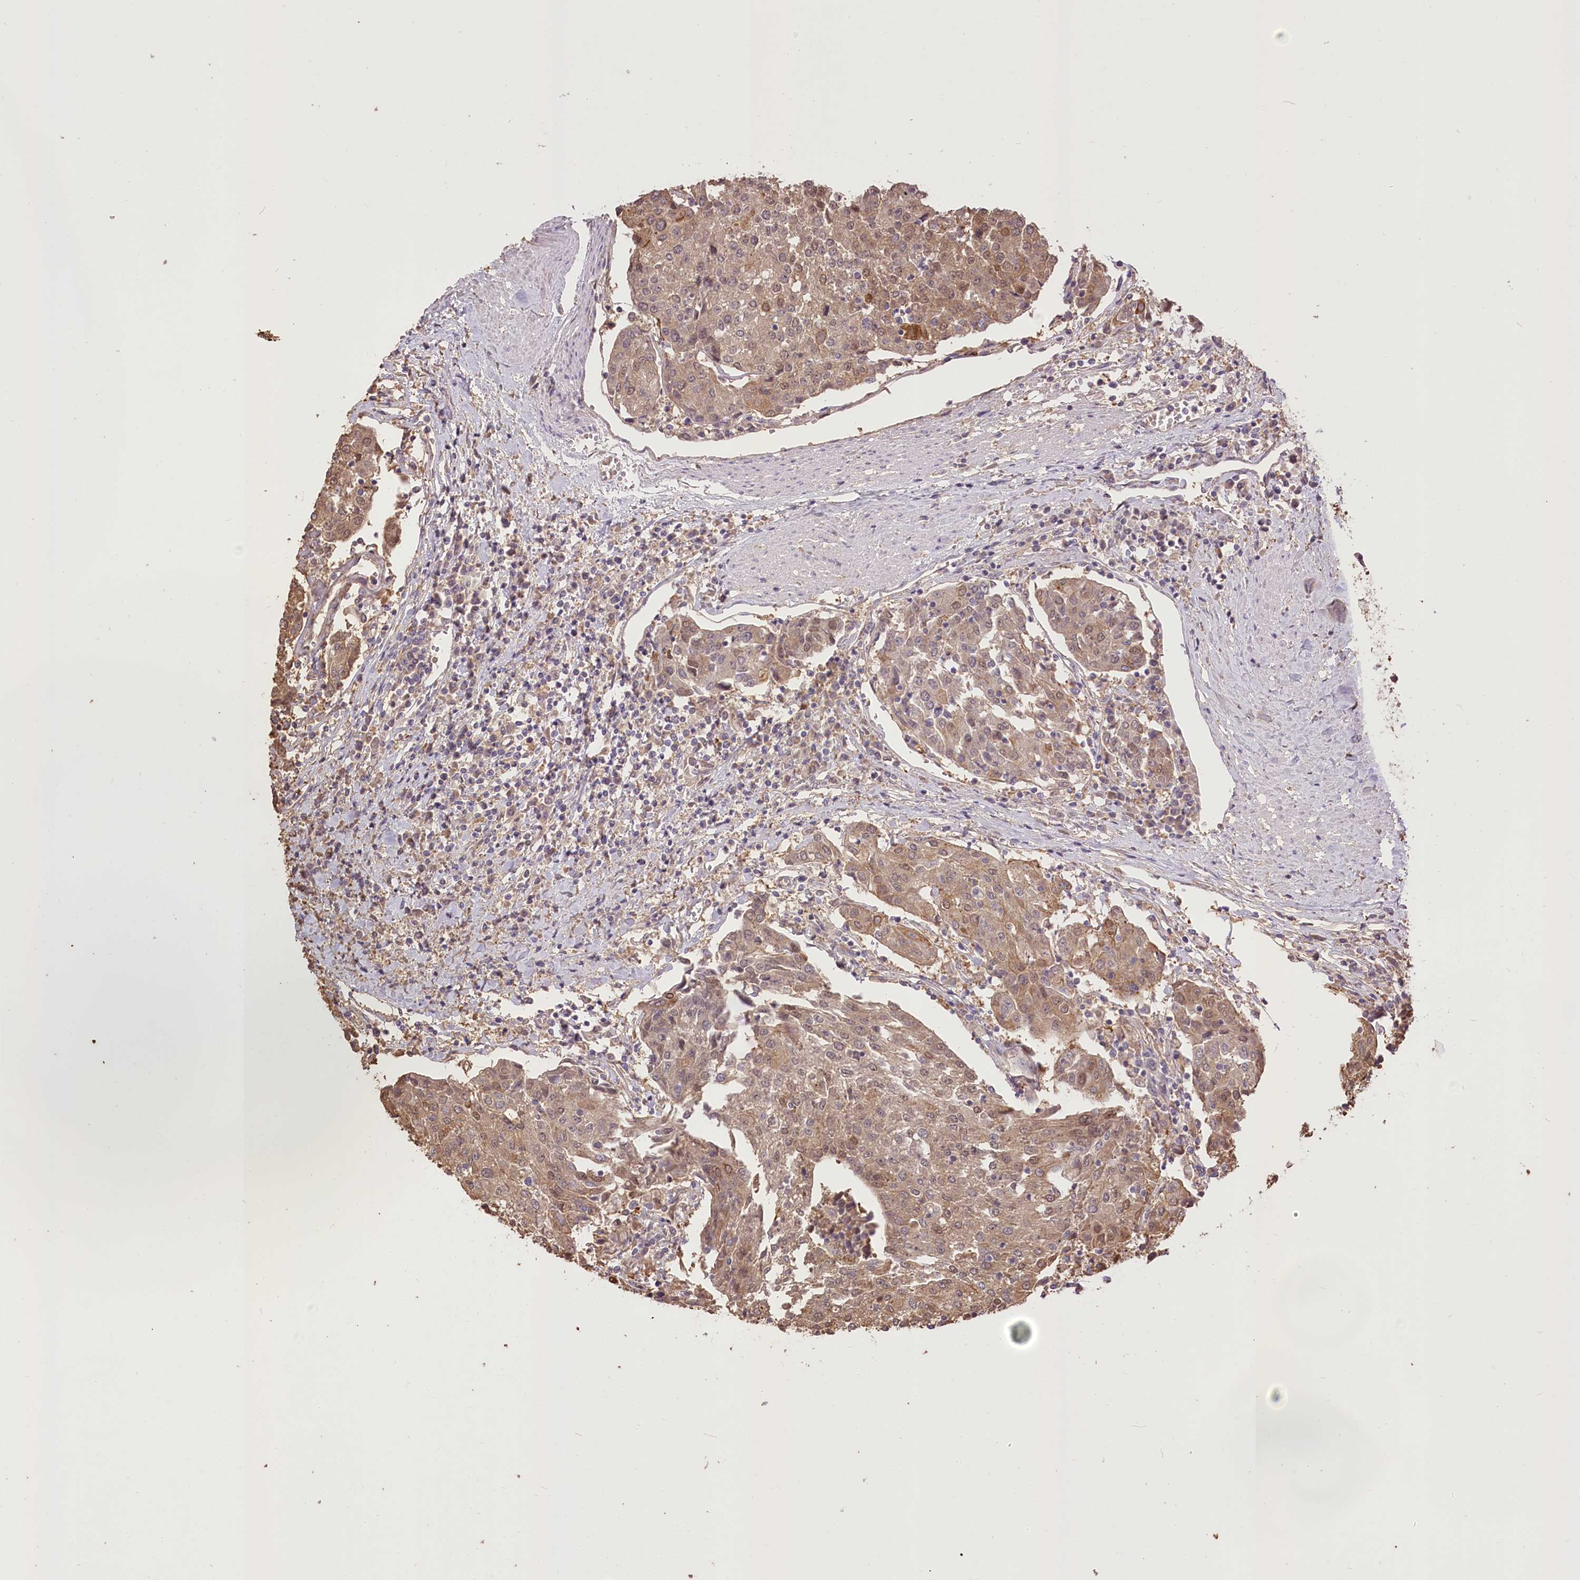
{"staining": {"intensity": "weak", "quantity": ">75%", "location": "cytoplasmic/membranous,nuclear"}, "tissue": "urothelial cancer", "cell_type": "Tumor cells", "image_type": "cancer", "snomed": [{"axis": "morphology", "description": "Urothelial carcinoma, High grade"}, {"axis": "topography", "description": "Urinary bladder"}], "caption": "Approximately >75% of tumor cells in urothelial cancer exhibit weak cytoplasmic/membranous and nuclear protein positivity as visualized by brown immunohistochemical staining.", "gene": "R3HDM2", "patient": {"sex": "female", "age": 85}}